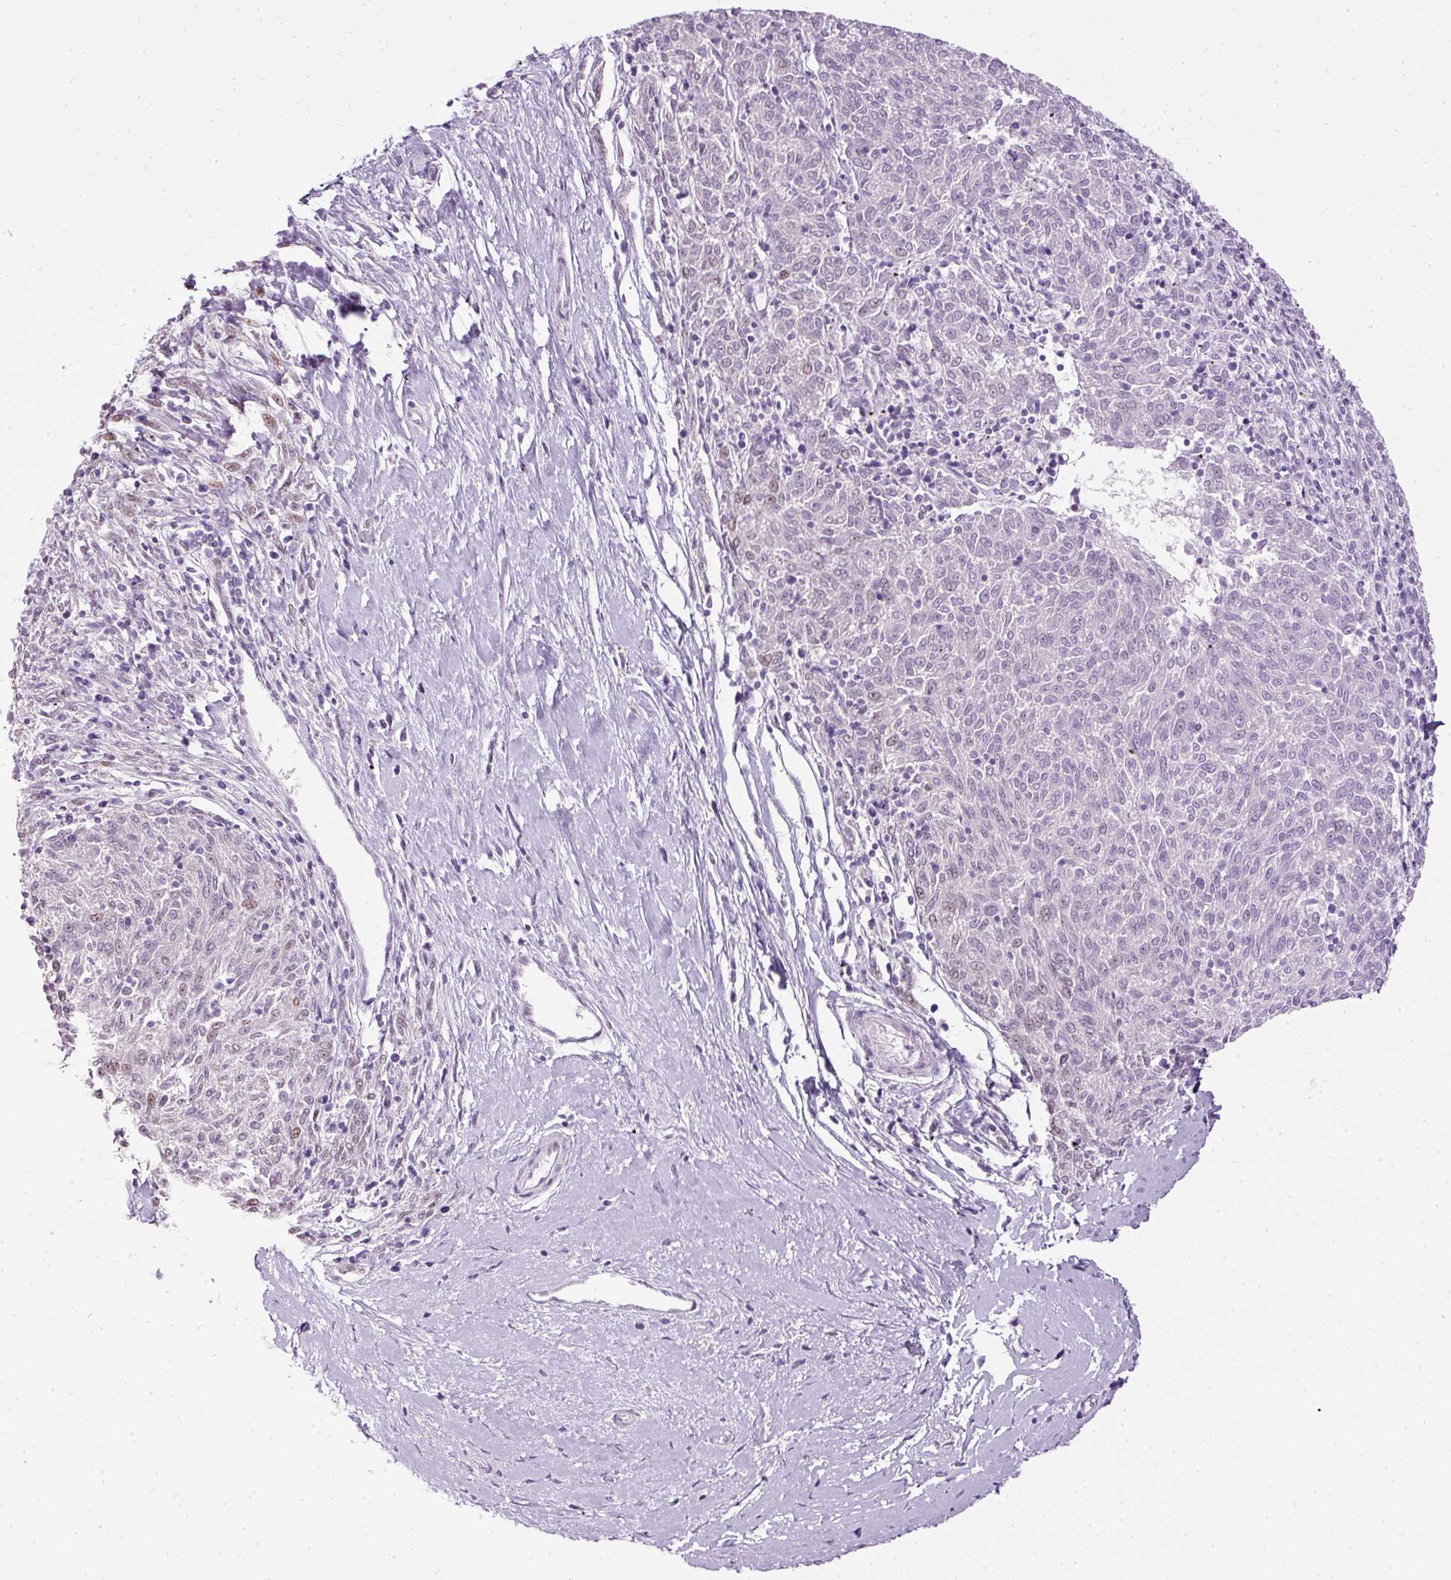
{"staining": {"intensity": "moderate", "quantity": "<25%", "location": "nuclear"}, "tissue": "melanoma", "cell_type": "Tumor cells", "image_type": "cancer", "snomed": [{"axis": "morphology", "description": "Malignant melanoma, NOS"}, {"axis": "topography", "description": "Skin"}], "caption": "Immunohistochemistry (IHC) staining of malignant melanoma, which demonstrates low levels of moderate nuclear positivity in approximately <25% of tumor cells indicating moderate nuclear protein staining. The staining was performed using DAB (3,3'-diaminobenzidine) (brown) for protein detection and nuclei were counterstained in hematoxylin (blue).", "gene": "PDE6B", "patient": {"sex": "female", "age": 72}}